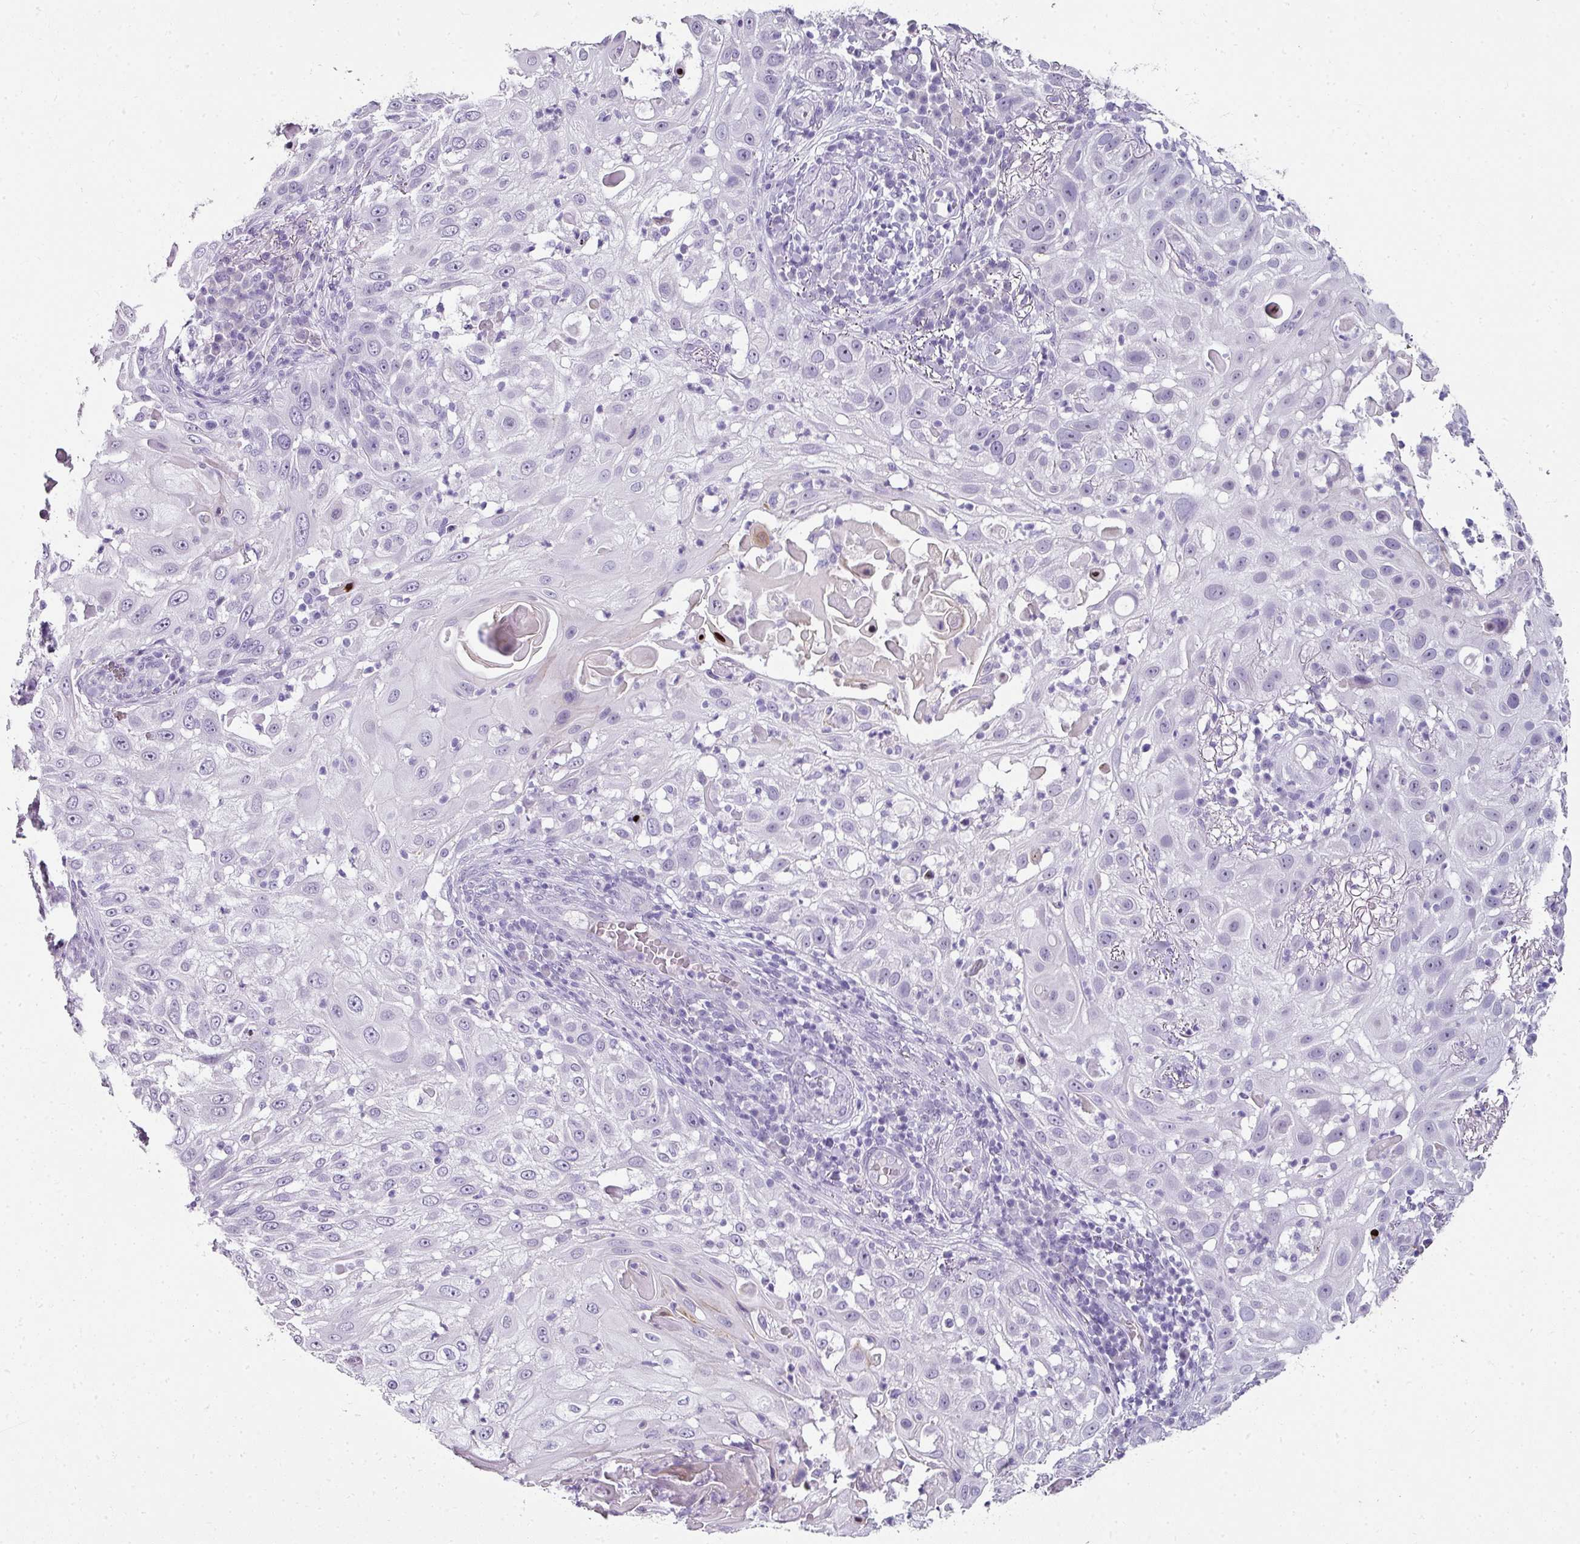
{"staining": {"intensity": "negative", "quantity": "none", "location": "none"}, "tissue": "skin cancer", "cell_type": "Tumor cells", "image_type": "cancer", "snomed": [{"axis": "morphology", "description": "Squamous cell carcinoma, NOS"}, {"axis": "topography", "description": "Skin"}], "caption": "This is an immunohistochemistry (IHC) photomicrograph of human skin squamous cell carcinoma. There is no staining in tumor cells.", "gene": "TRA2A", "patient": {"sex": "female", "age": 44}}